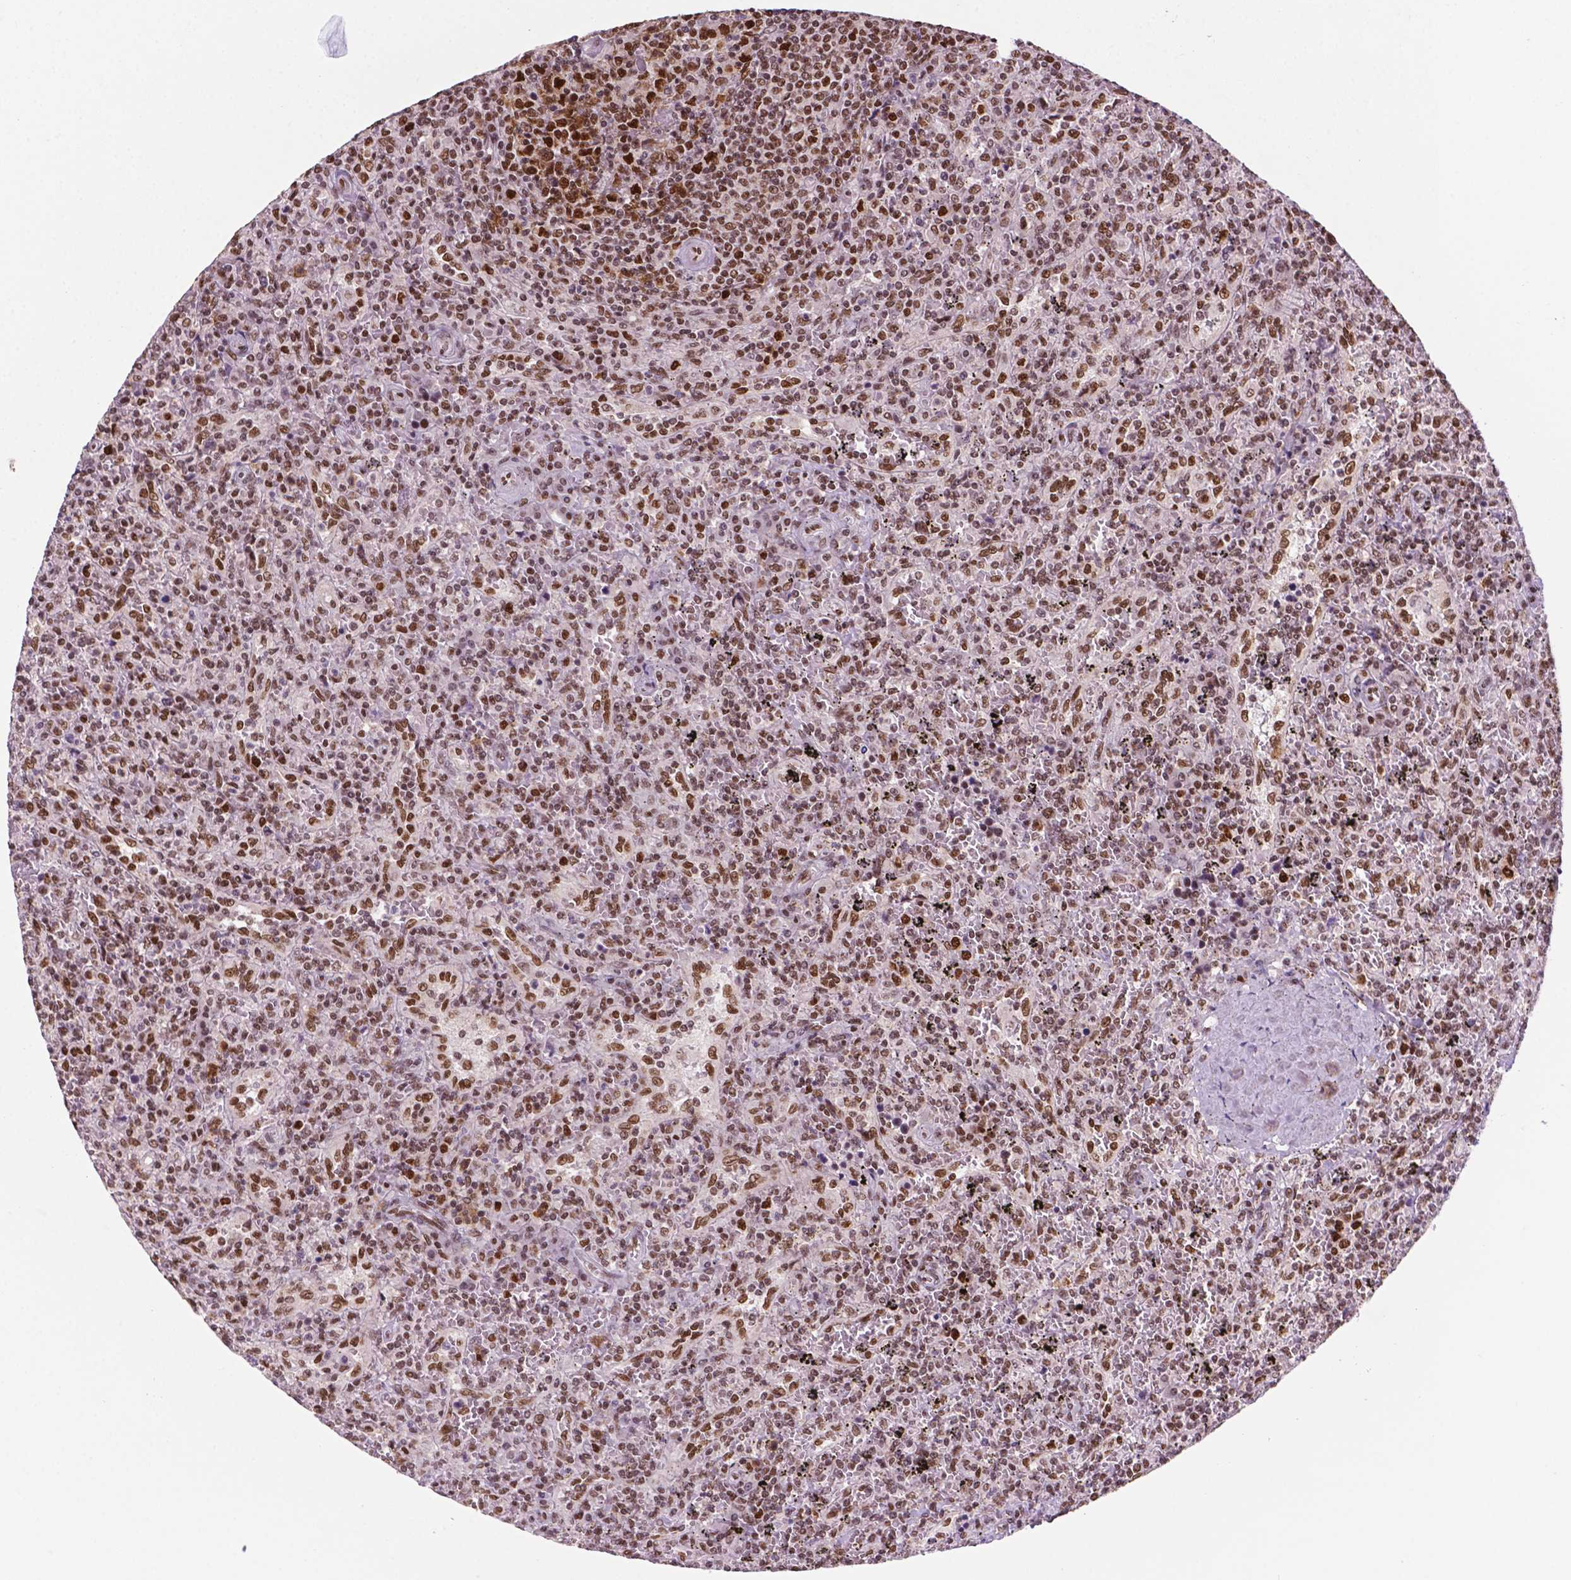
{"staining": {"intensity": "moderate", "quantity": "<25%", "location": "nuclear"}, "tissue": "lymphoma", "cell_type": "Tumor cells", "image_type": "cancer", "snomed": [{"axis": "morphology", "description": "Malignant lymphoma, non-Hodgkin's type, Low grade"}, {"axis": "topography", "description": "Spleen"}], "caption": "Human low-grade malignant lymphoma, non-Hodgkin's type stained for a protein (brown) reveals moderate nuclear positive staining in approximately <25% of tumor cells.", "gene": "MLH1", "patient": {"sex": "male", "age": 62}}